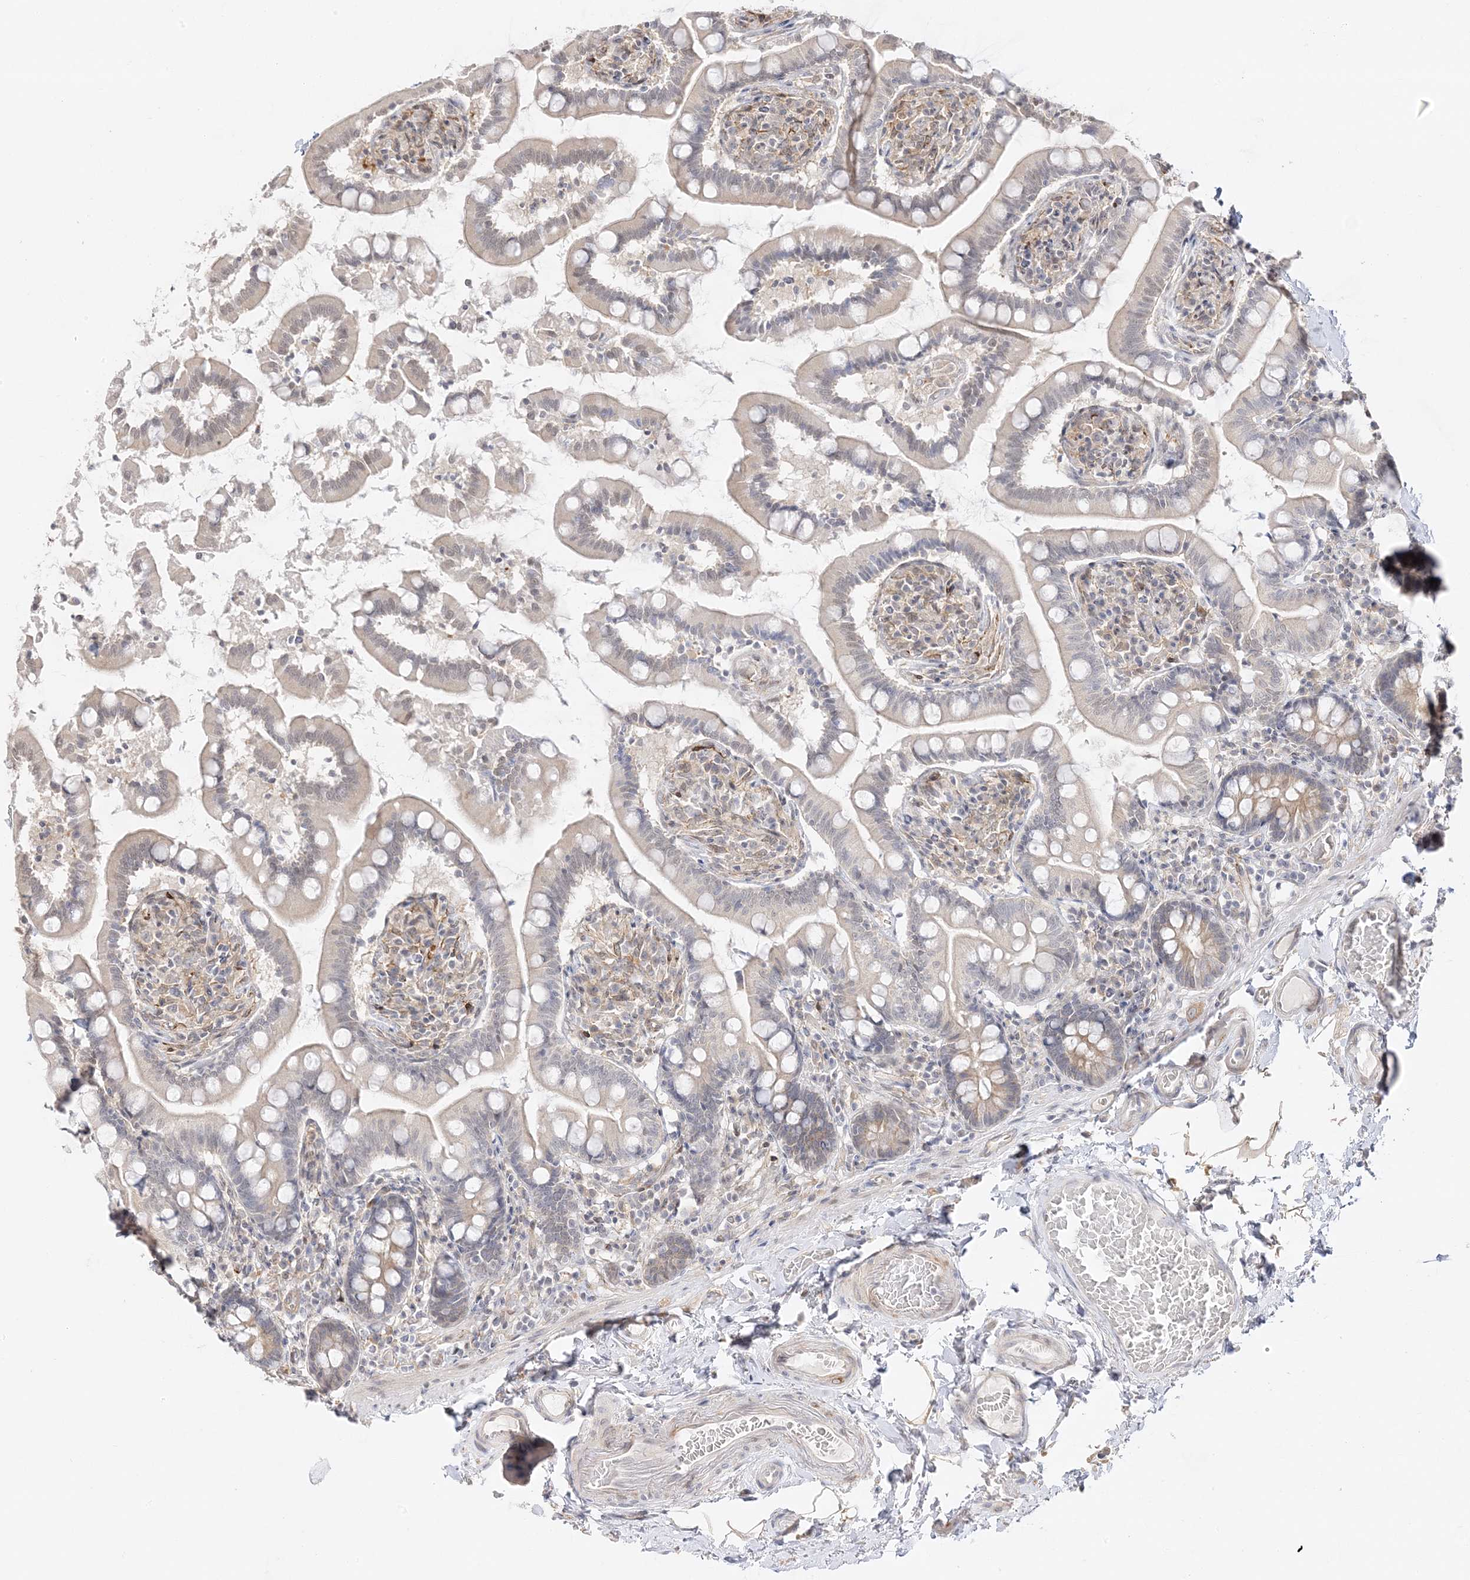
{"staining": {"intensity": "weak", "quantity": "25%-75%", "location": "cytoplasmic/membranous"}, "tissue": "small intestine", "cell_type": "Glandular cells", "image_type": "normal", "snomed": [{"axis": "morphology", "description": "Normal tissue, NOS"}, {"axis": "topography", "description": "Small intestine"}], "caption": "Immunohistochemical staining of benign human small intestine demonstrates 25%-75% levels of weak cytoplasmic/membranous protein staining in approximately 25%-75% of glandular cells.", "gene": "C2CD2", "patient": {"sex": "female", "age": 64}}